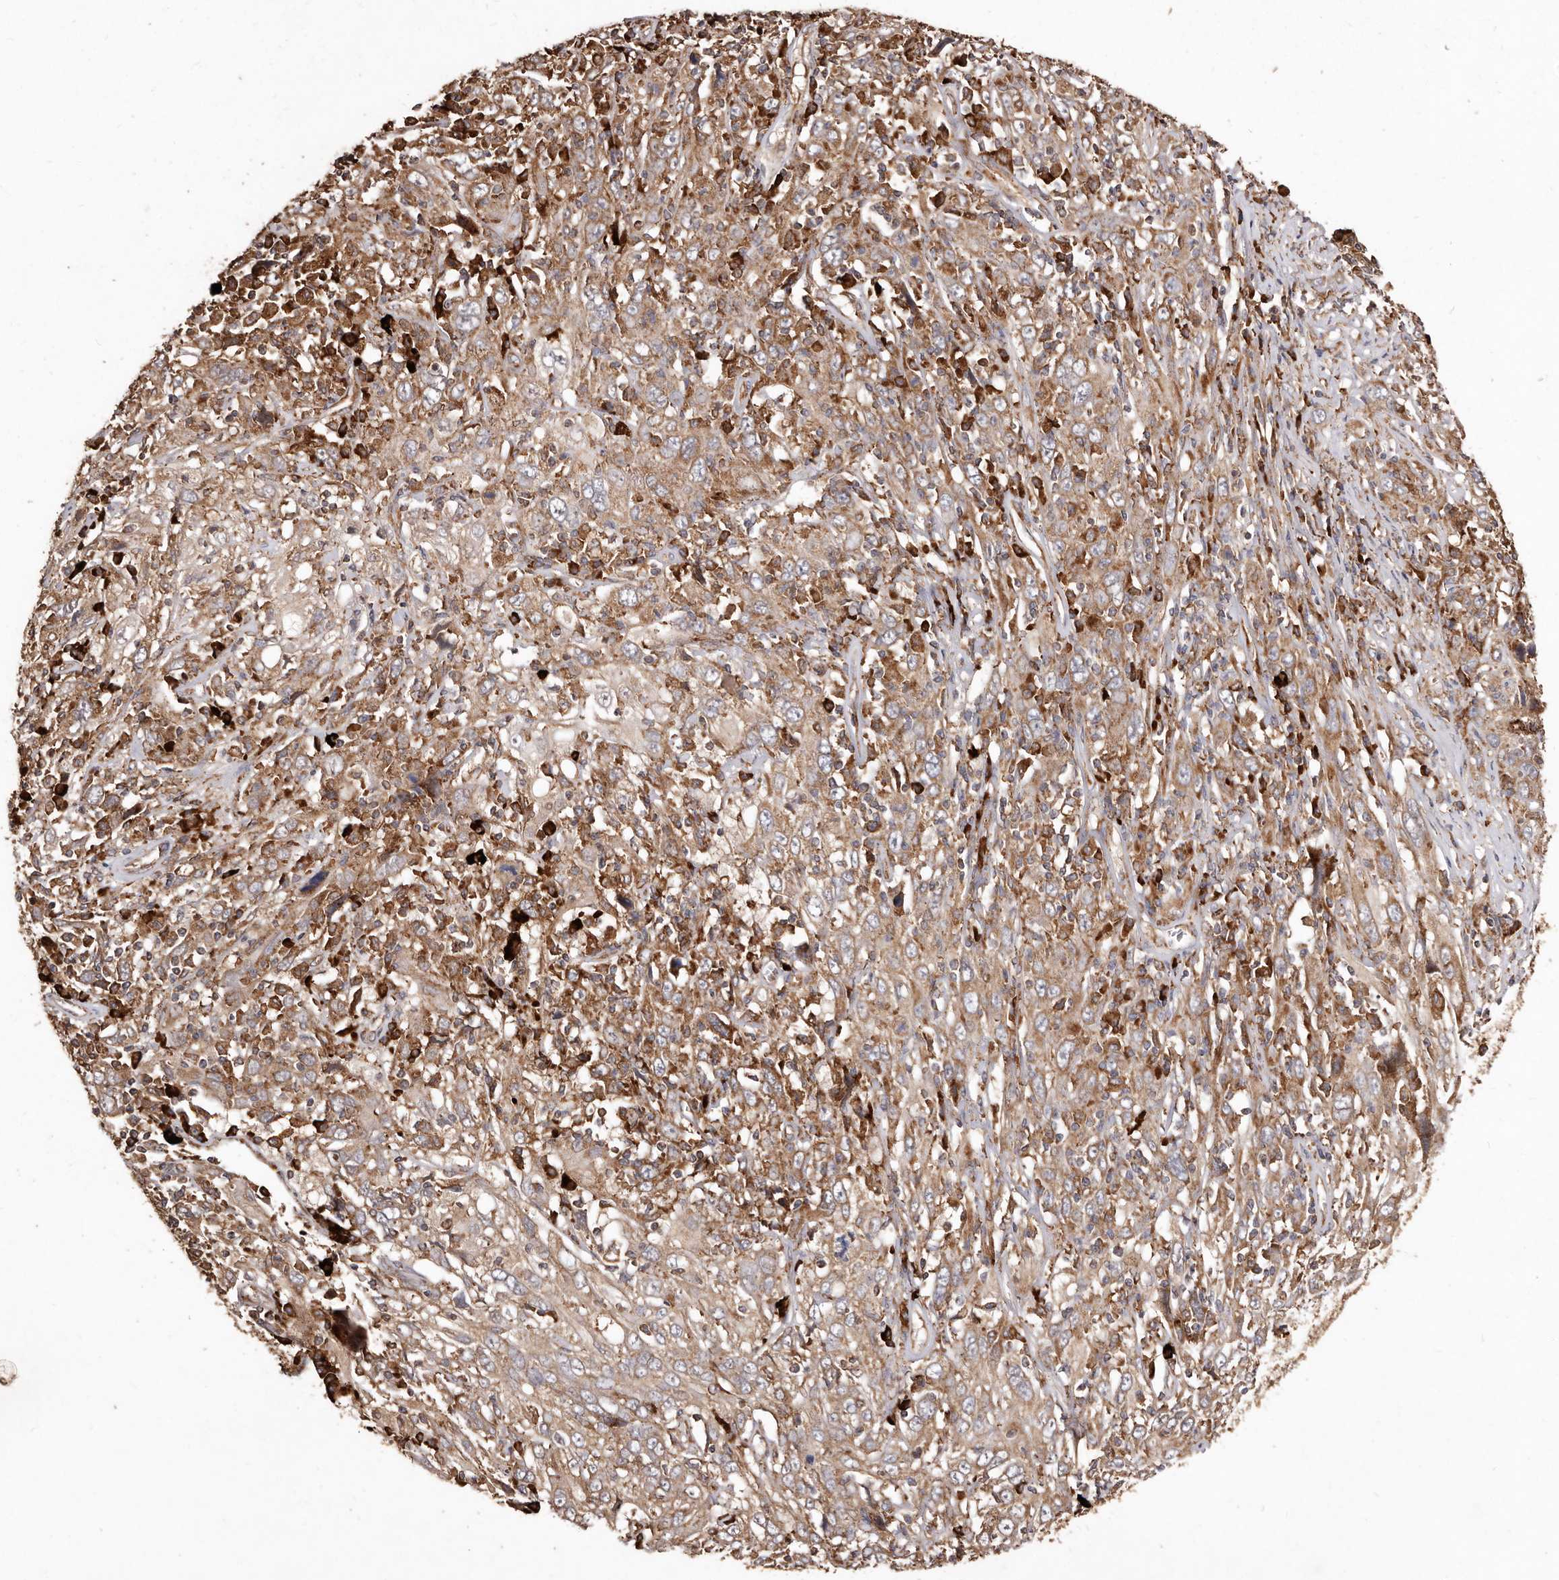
{"staining": {"intensity": "moderate", "quantity": ">75%", "location": "cytoplasmic/membranous"}, "tissue": "cervical cancer", "cell_type": "Tumor cells", "image_type": "cancer", "snomed": [{"axis": "morphology", "description": "Squamous cell carcinoma, NOS"}, {"axis": "topography", "description": "Cervix"}], "caption": "The immunohistochemical stain highlights moderate cytoplasmic/membranous positivity in tumor cells of cervical cancer (squamous cell carcinoma) tissue.", "gene": "STEAP2", "patient": {"sex": "female", "age": 46}}